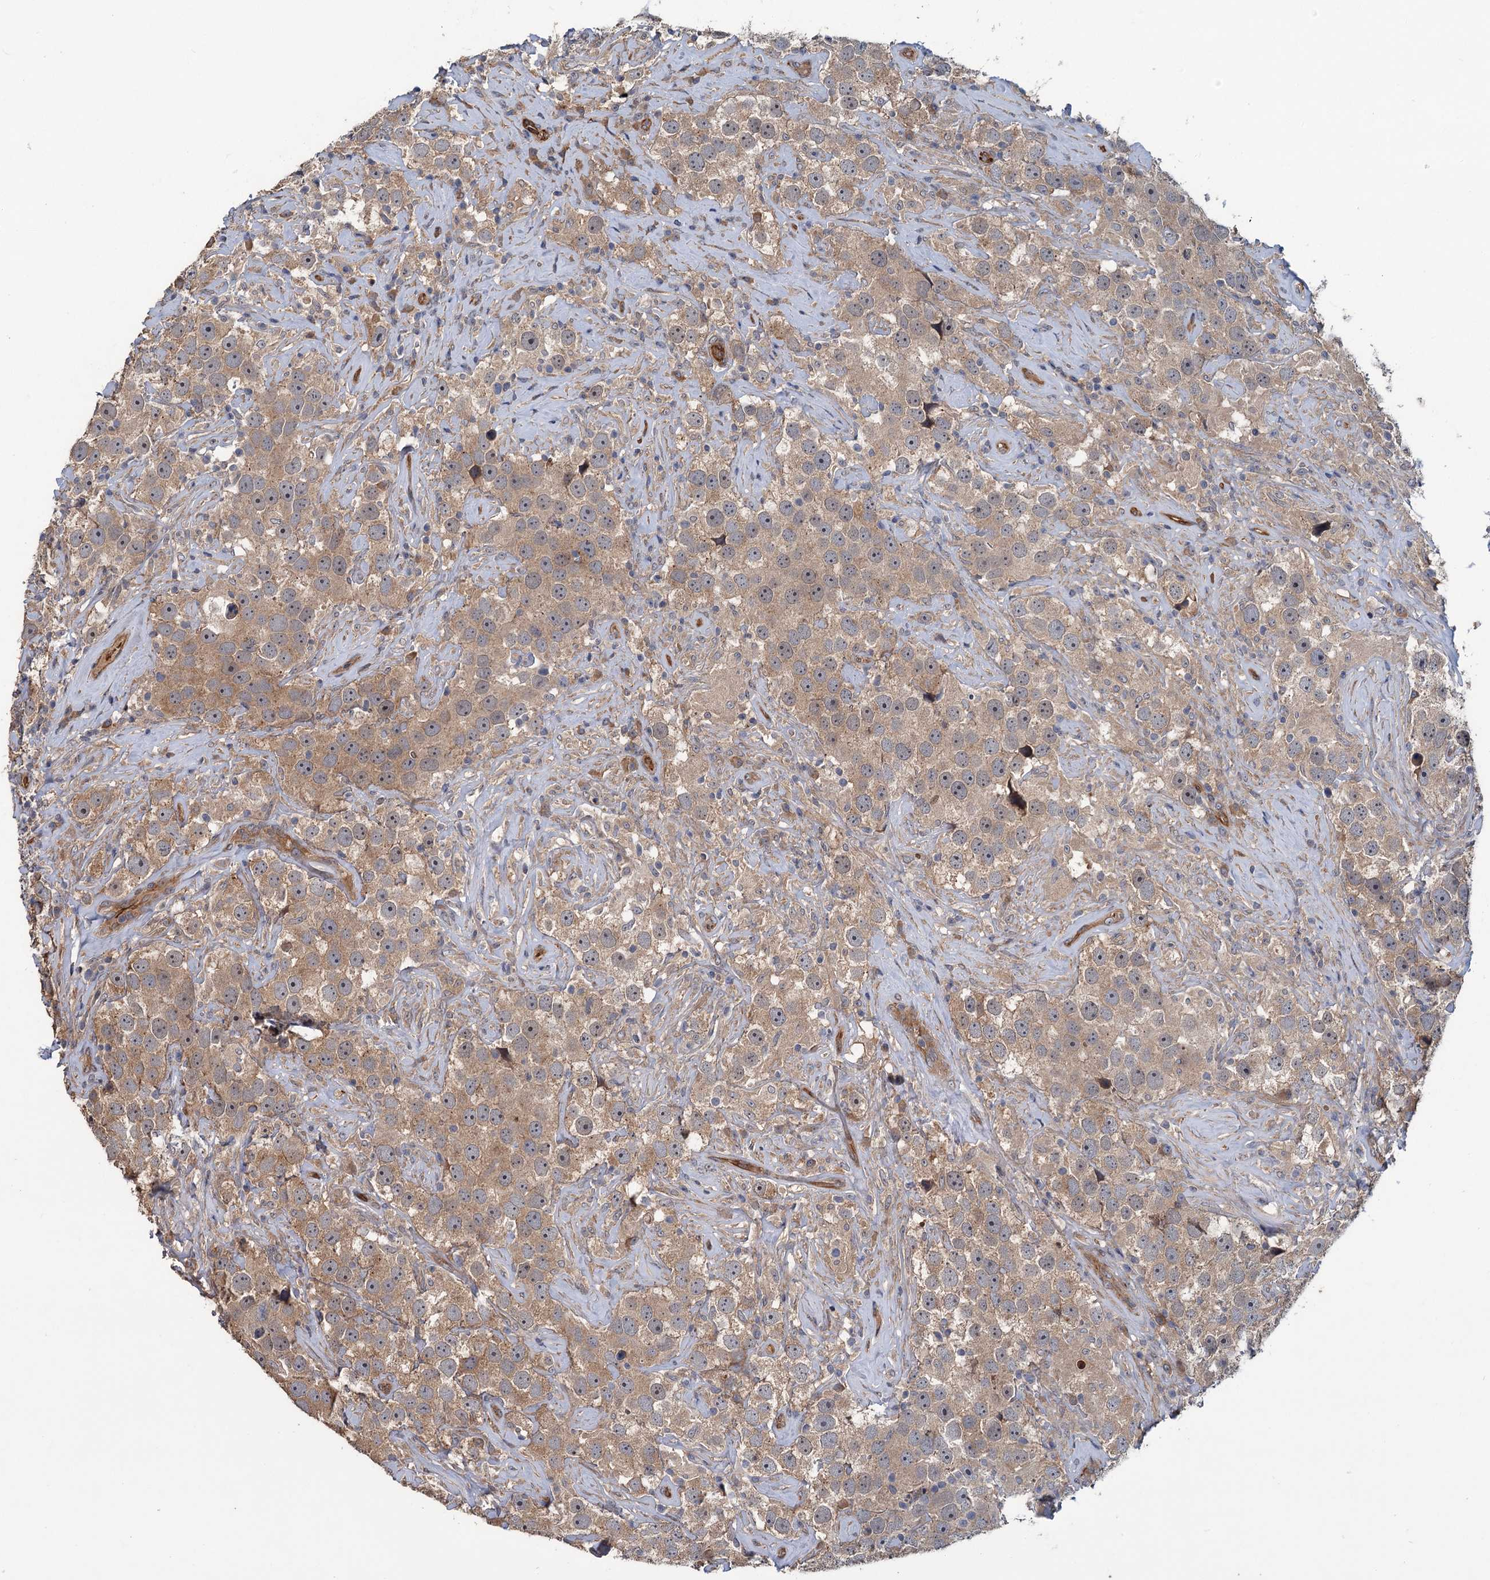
{"staining": {"intensity": "weak", "quantity": ">75%", "location": "cytoplasmic/membranous"}, "tissue": "testis cancer", "cell_type": "Tumor cells", "image_type": "cancer", "snomed": [{"axis": "morphology", "description": "Seminoma, NOS"}, {"axis": "topography", "description": "Testis"}], "caption": "Protein expression analysis of seminoma (testis) reveals weak cytoplasmic/membranous expression in about >75% of tumor cells. (brown staining indicates protein expression, while blue staining denotes nuclei).", "gene": "PKN2", "patient": {"sex": "male", "age": 49}}